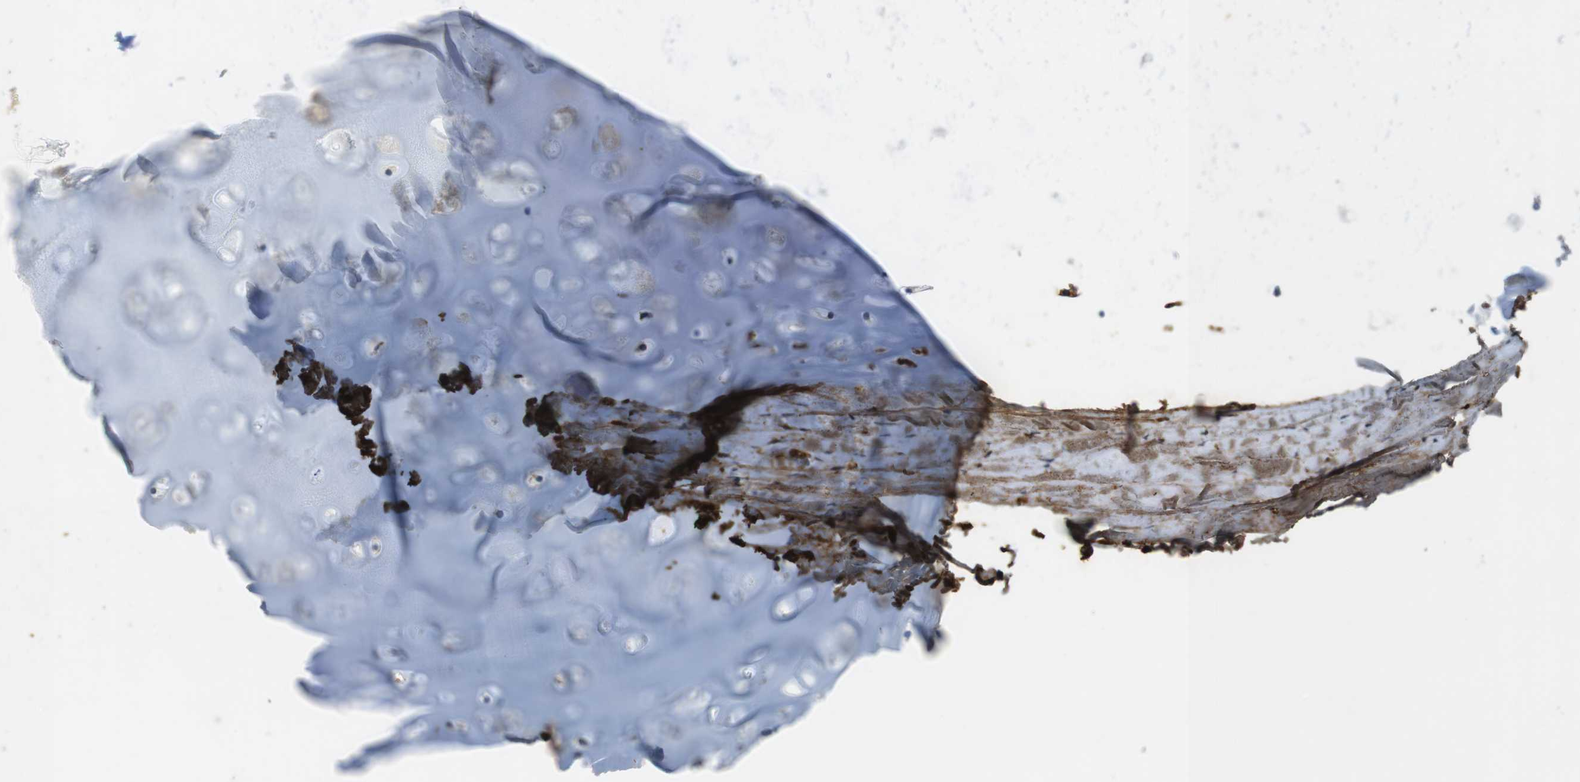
{"staining": {"intensity": "moderate", "quantity": ">75%", "location": "cytoplasmic/membranous"}, "tissue": "adipose tissue", "cell_type": "Adipocytes", "image_type": "normal", "snomed": [{"axis": "morphology", "description": "Normal tissue, NOS"}, {"axis": "topography", "description": "Cartilage tissue"}, {"axis": "topography", "description": "Bronchus"}], "caption": "Immunohistochemical staining of unremarkable adipose tissue demonstrates moderate cytoplasmic/membranous protein positivity in about >75% of adipocytes.", "gene": "LTBP4", "patient": {"sex": "female", "age": 73}}